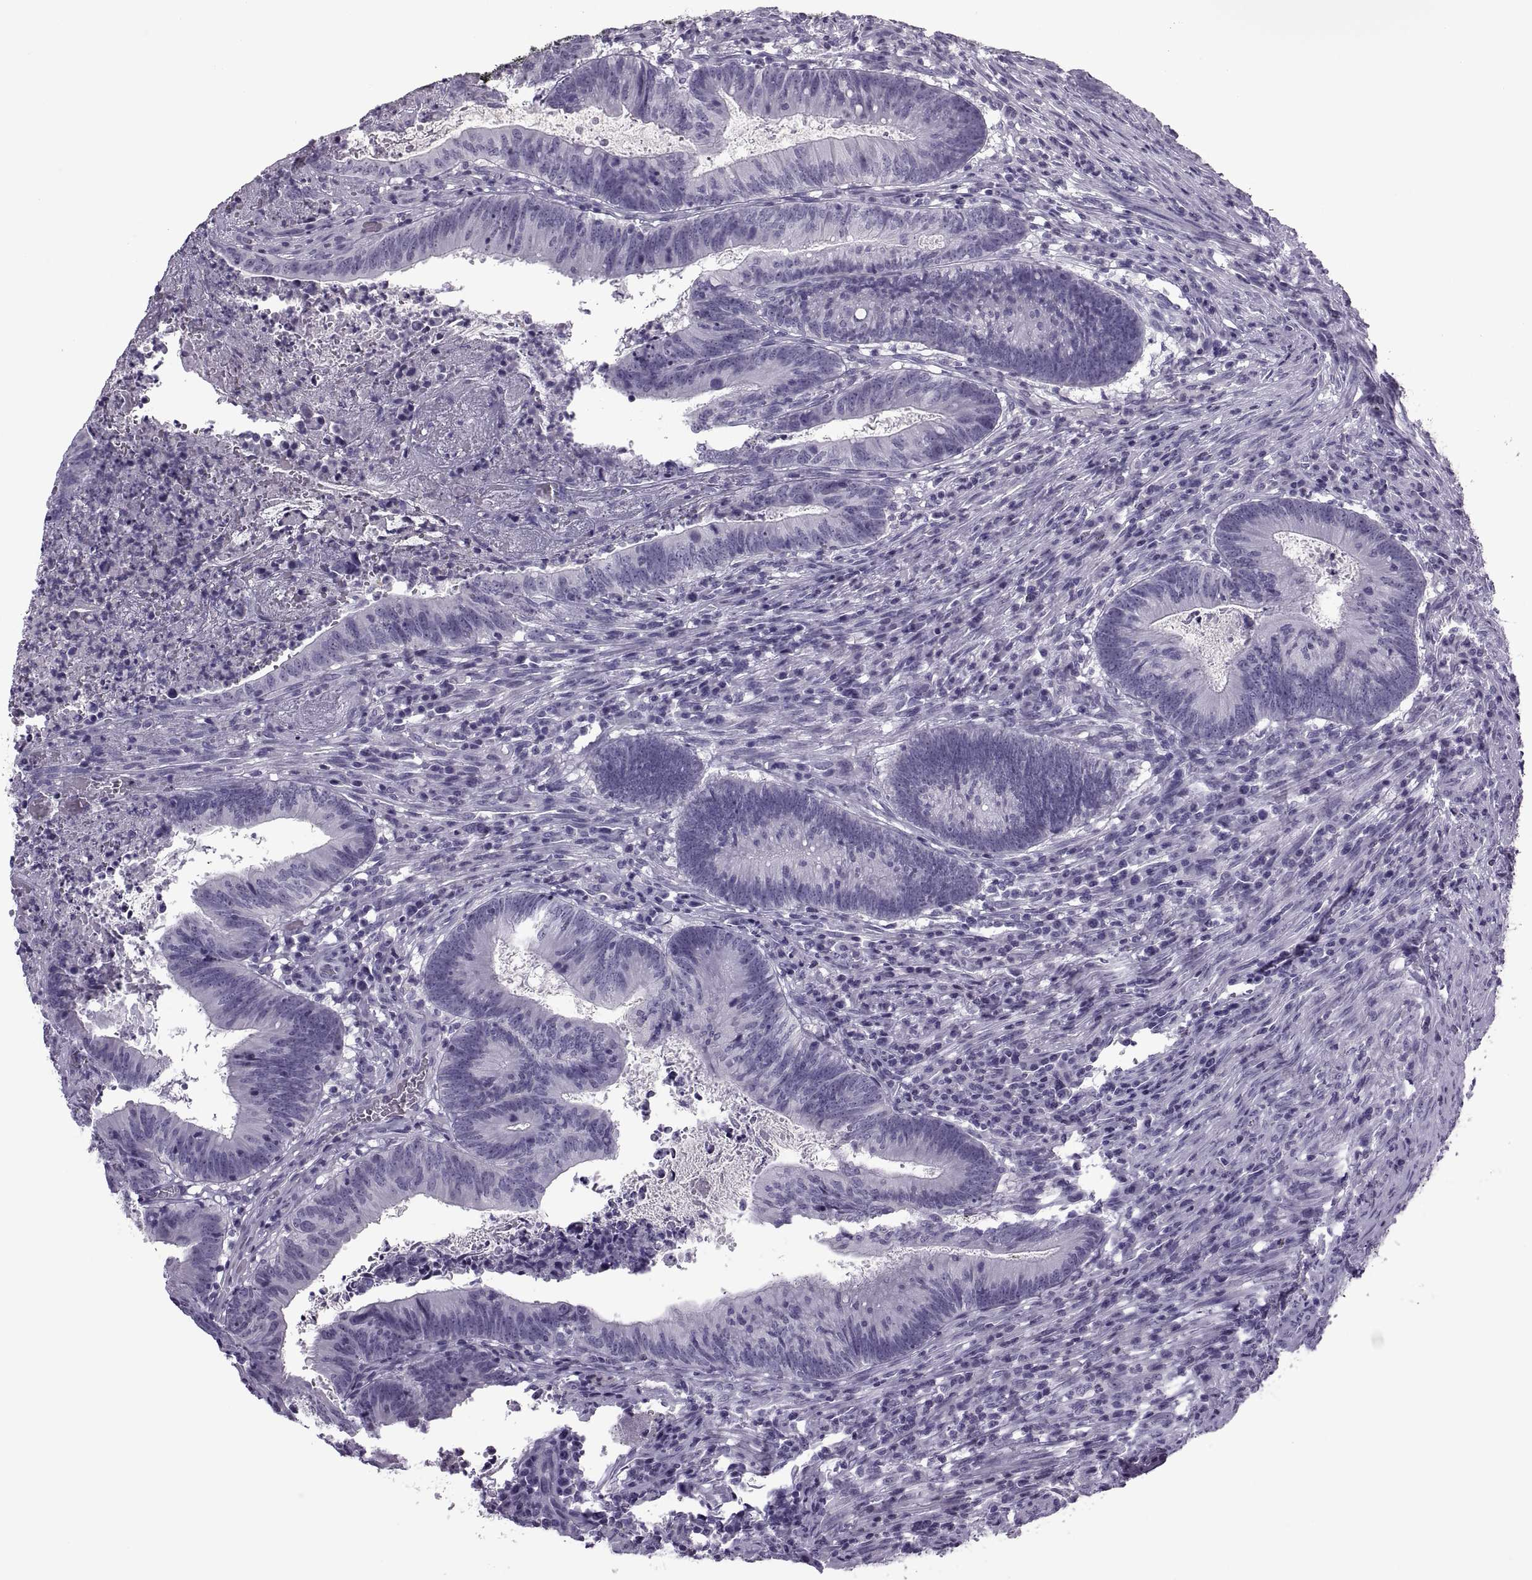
{"staining": {"intensity": "negative", "quantity": "none", "location": "none"}, "tissue": "colorectal cancer", "cell_type": "Tumor cells", "image_type": "cancer", "snomed": [{"axis": "morphology", "description": "Adenocarcinoma, NOS"}, {"axis": "topography", "description": "Colon"}], "caption": "Immunohistochemical staining of human colorectal cancer (adenocarcinoma) displays no significant expression in tumor cells.", "gene": "FAM24A", "patient": {"sex": "female", "age": 70}}